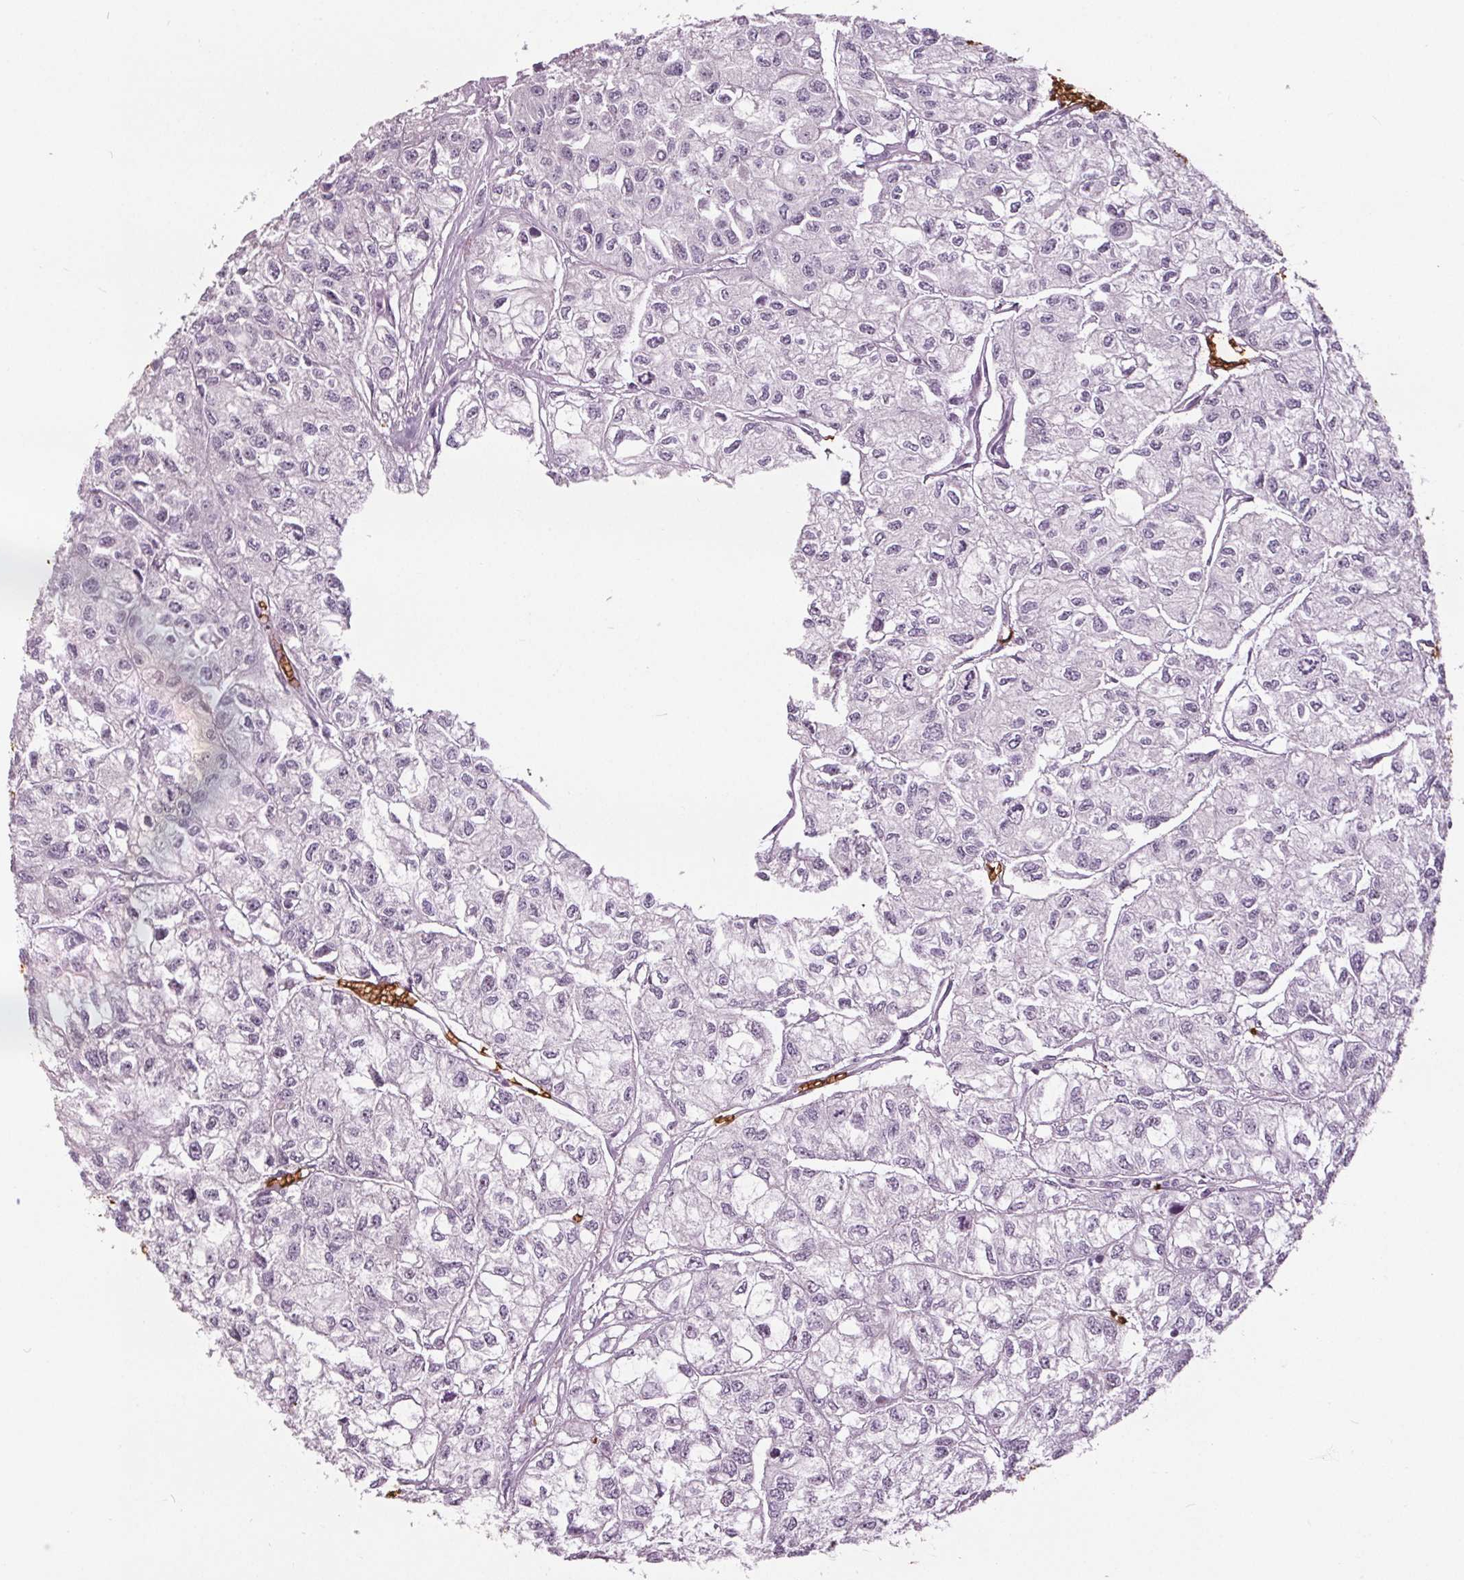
{"staining": {"intensity": "negative", "quantity": "none", "location": "none"}, "tissue": "renal cancer", "cell_type": "Tumor cells", "image_type": "cancer", "snomed": [{"axis": "morphology", "description": "Adenocarcinoma, NOS"}, {"axis": "topography", "description": "Kidney"}], "caption": "There is no significant staining in tumor cells of renal cancer (adenocarcinoma). The staining was performed using DAB (3,3'-diaminobenzidine) to visualize the protein expression in brown, while the nuclei were stained in blue with hematoxylin (Magnification: 20x).", "gene": "SLC4A1", "patient": {"sex": "male", "age": 56}}